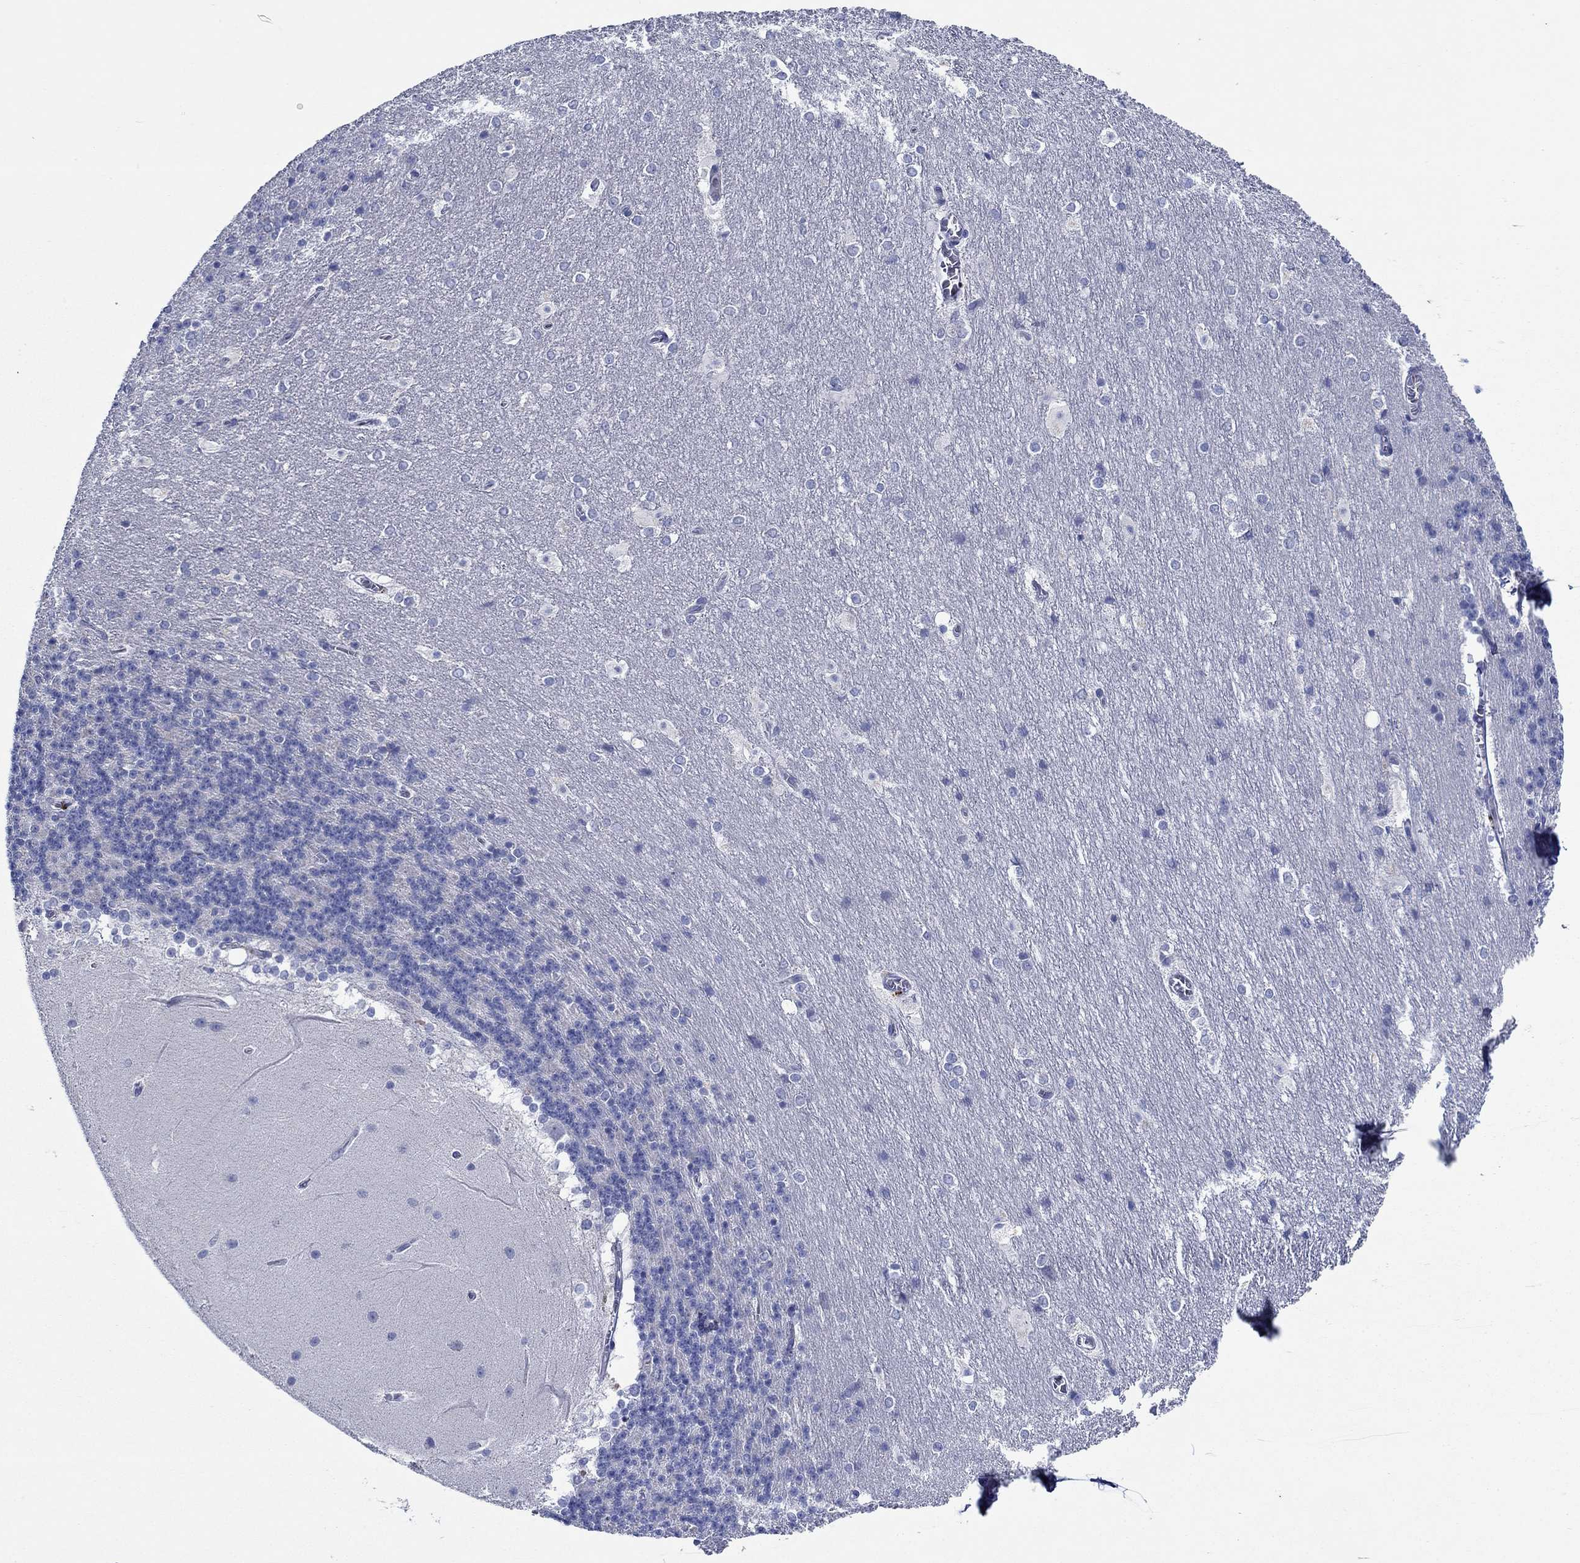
{"staining": {"intensity": "negative", "quantity": "none", "location": "none"}, "tissue": "cerebellum", "cell_type": "Cells in granular layer", "image_type": "normal", "snomed": [{"axis": "morphology", "description": "Normal tissue, NOS"}, {"axis": "topography", "description": "Cerebellum"}], "caption": "Immunohistochemistry (IHC) image of benign cerebellum: human cerebellum stained with DAB reveals no significant protein expression in cells in granular layer. (DAB immunohistochemistry (IHC) visualized using brightfield microscopy, high magnification).", "gene": "ENSG00000251537", "patient": {"sex": "female", "age": 19}}